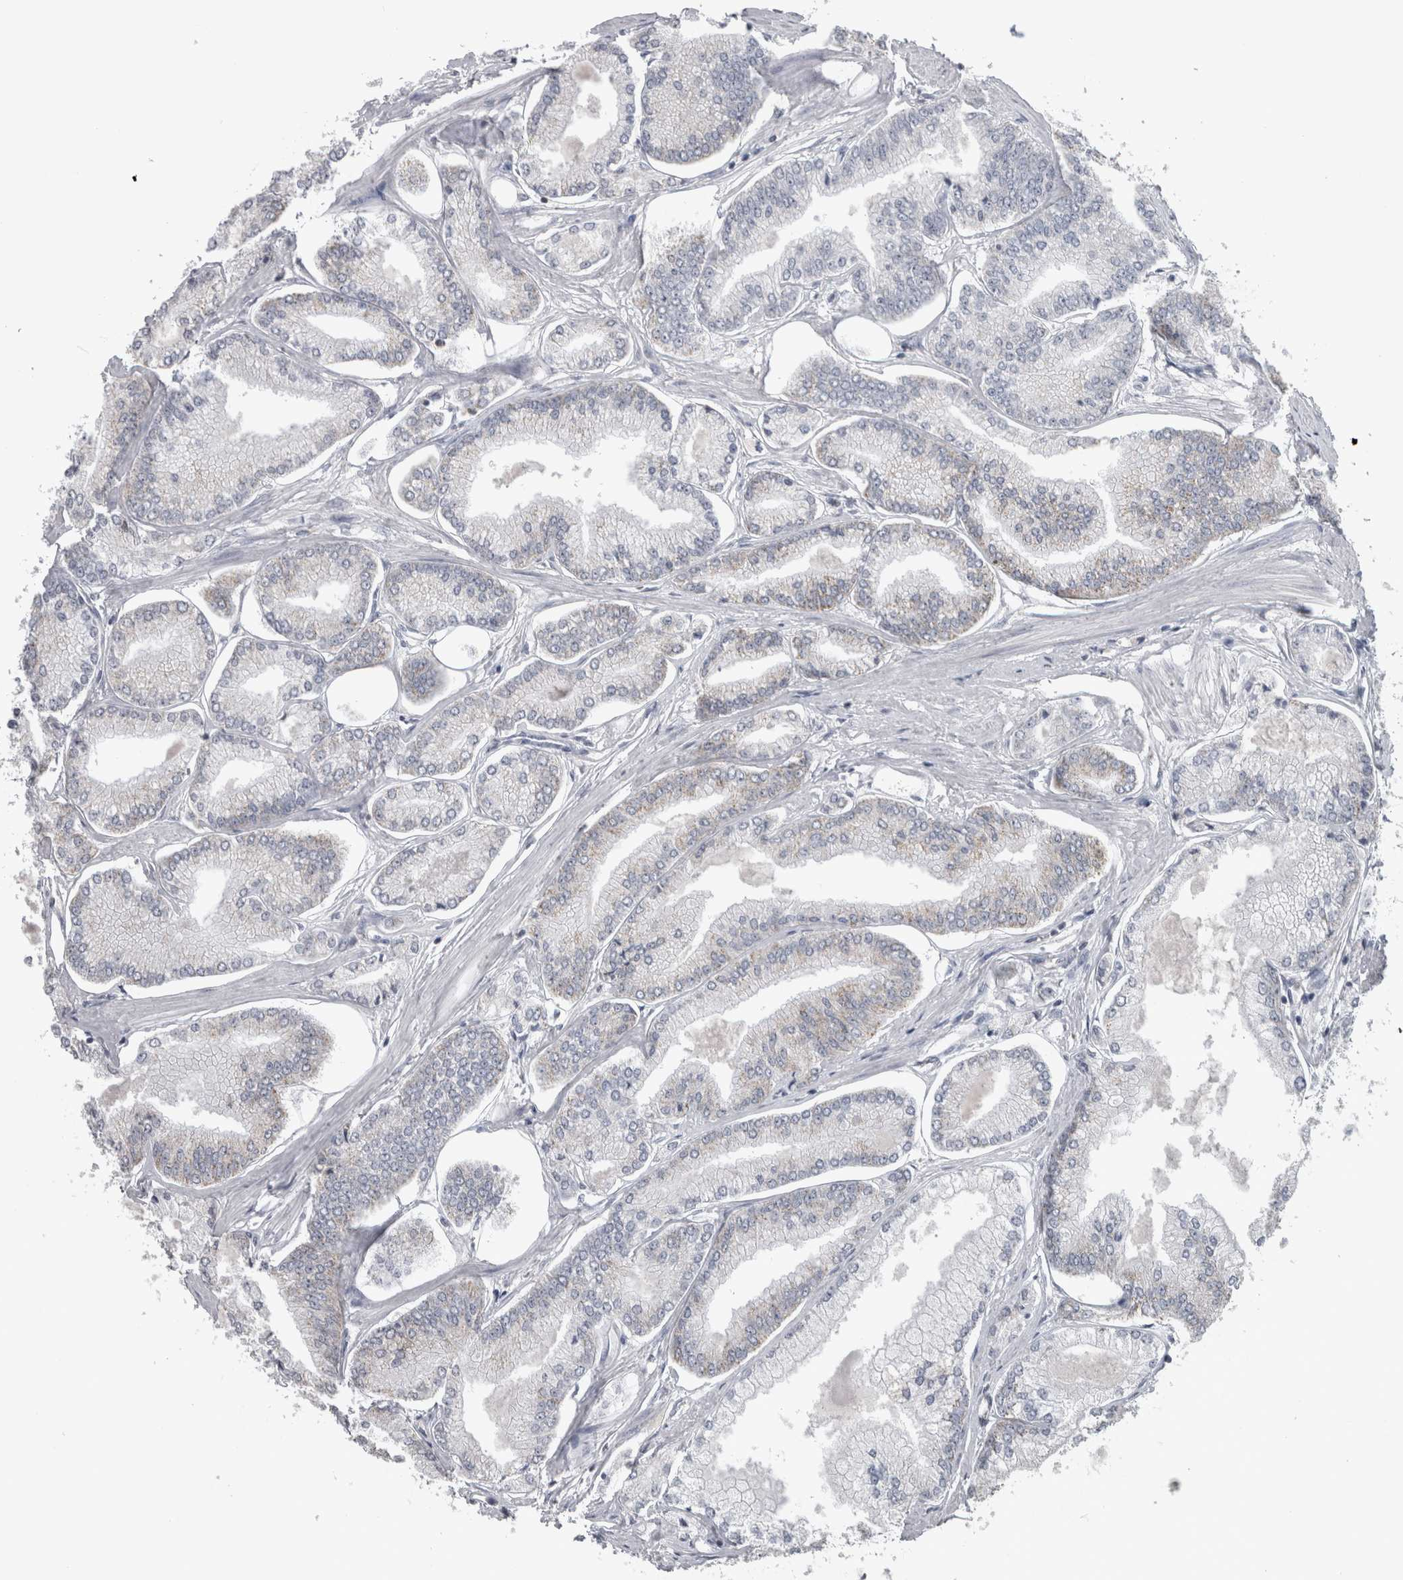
{"staining": {"intensity": "negative", "quantity": "none", "location": "none"}, "tissue": "prostate cancer", "cell_type": "Tumor cells", "image_type": "cancer", "snomed": [{"axis": "morphology", "description": "Adenocarcinoma, Low grade"}, {"axis": "topography", "description": "Prostate"}], "caption": "This photomicrograph is of prostate cancer (low-grade adenocarcinoma) stained with immunohistochemistry (IHC) to label a protein in brown with the nuclei are counter-stained blue. There is no expression in tumor cells.", "gene": "OR2K2", "patient": {"sex": "male", "age": 52}}